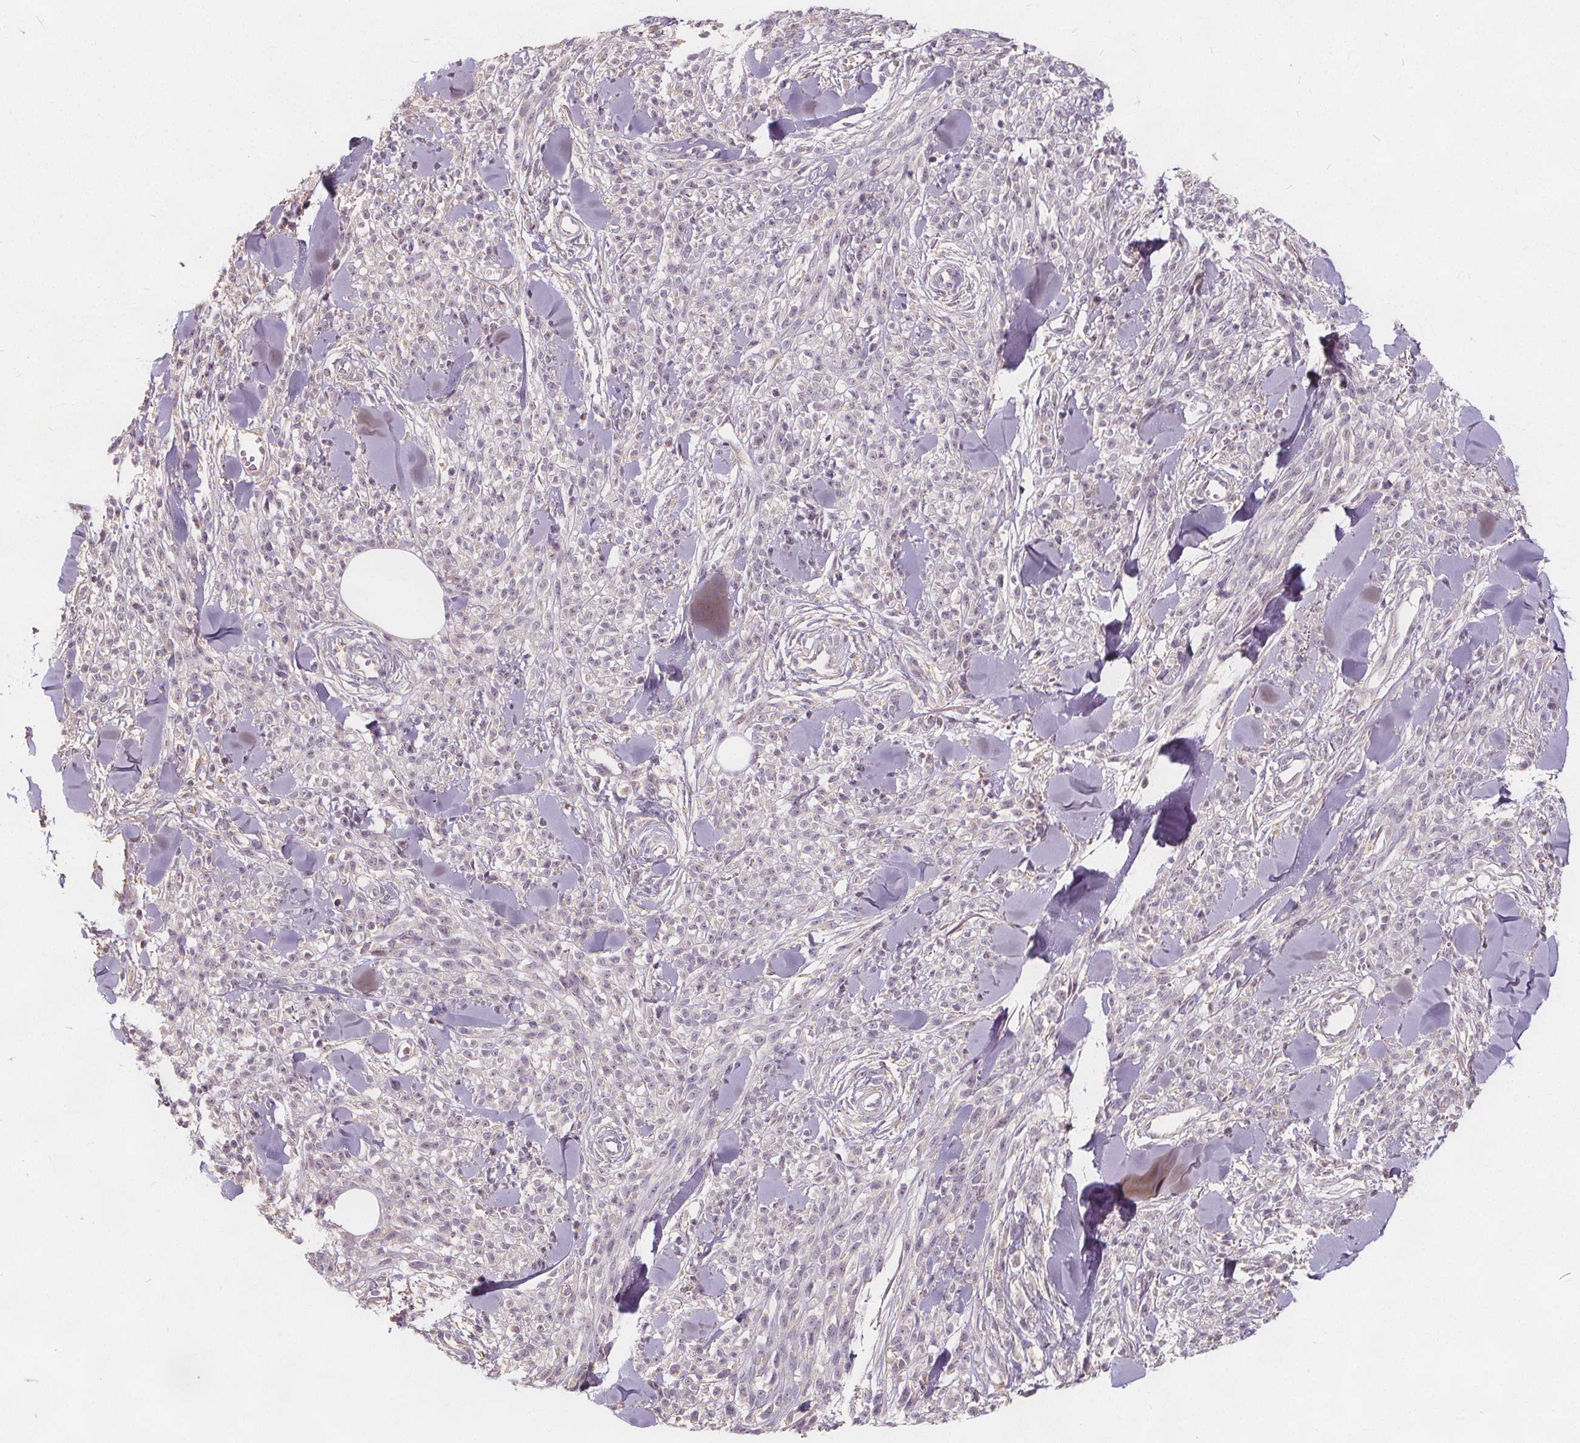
{"staining": {"intensity": "negative", "quantity": "none", "location": "none"}, "tissue": "melanoma", "cell_type": "Tumor cells", "image_type": "cancer", "snomed": [{"axis": "morphology", "description": "Malignant melanoma, NOS"}, {"axis": "topography", "description": "Skin"}, {"axis": "topography", "description": "Skin of trunk"}], "caption": "High power microscopy micrograph of an immunohistochemistry image of malignant melanoma, revealing no significant staining in tumor cells.", "gene": "DRC3", "patient": {"sex": "male", "age": 74}}